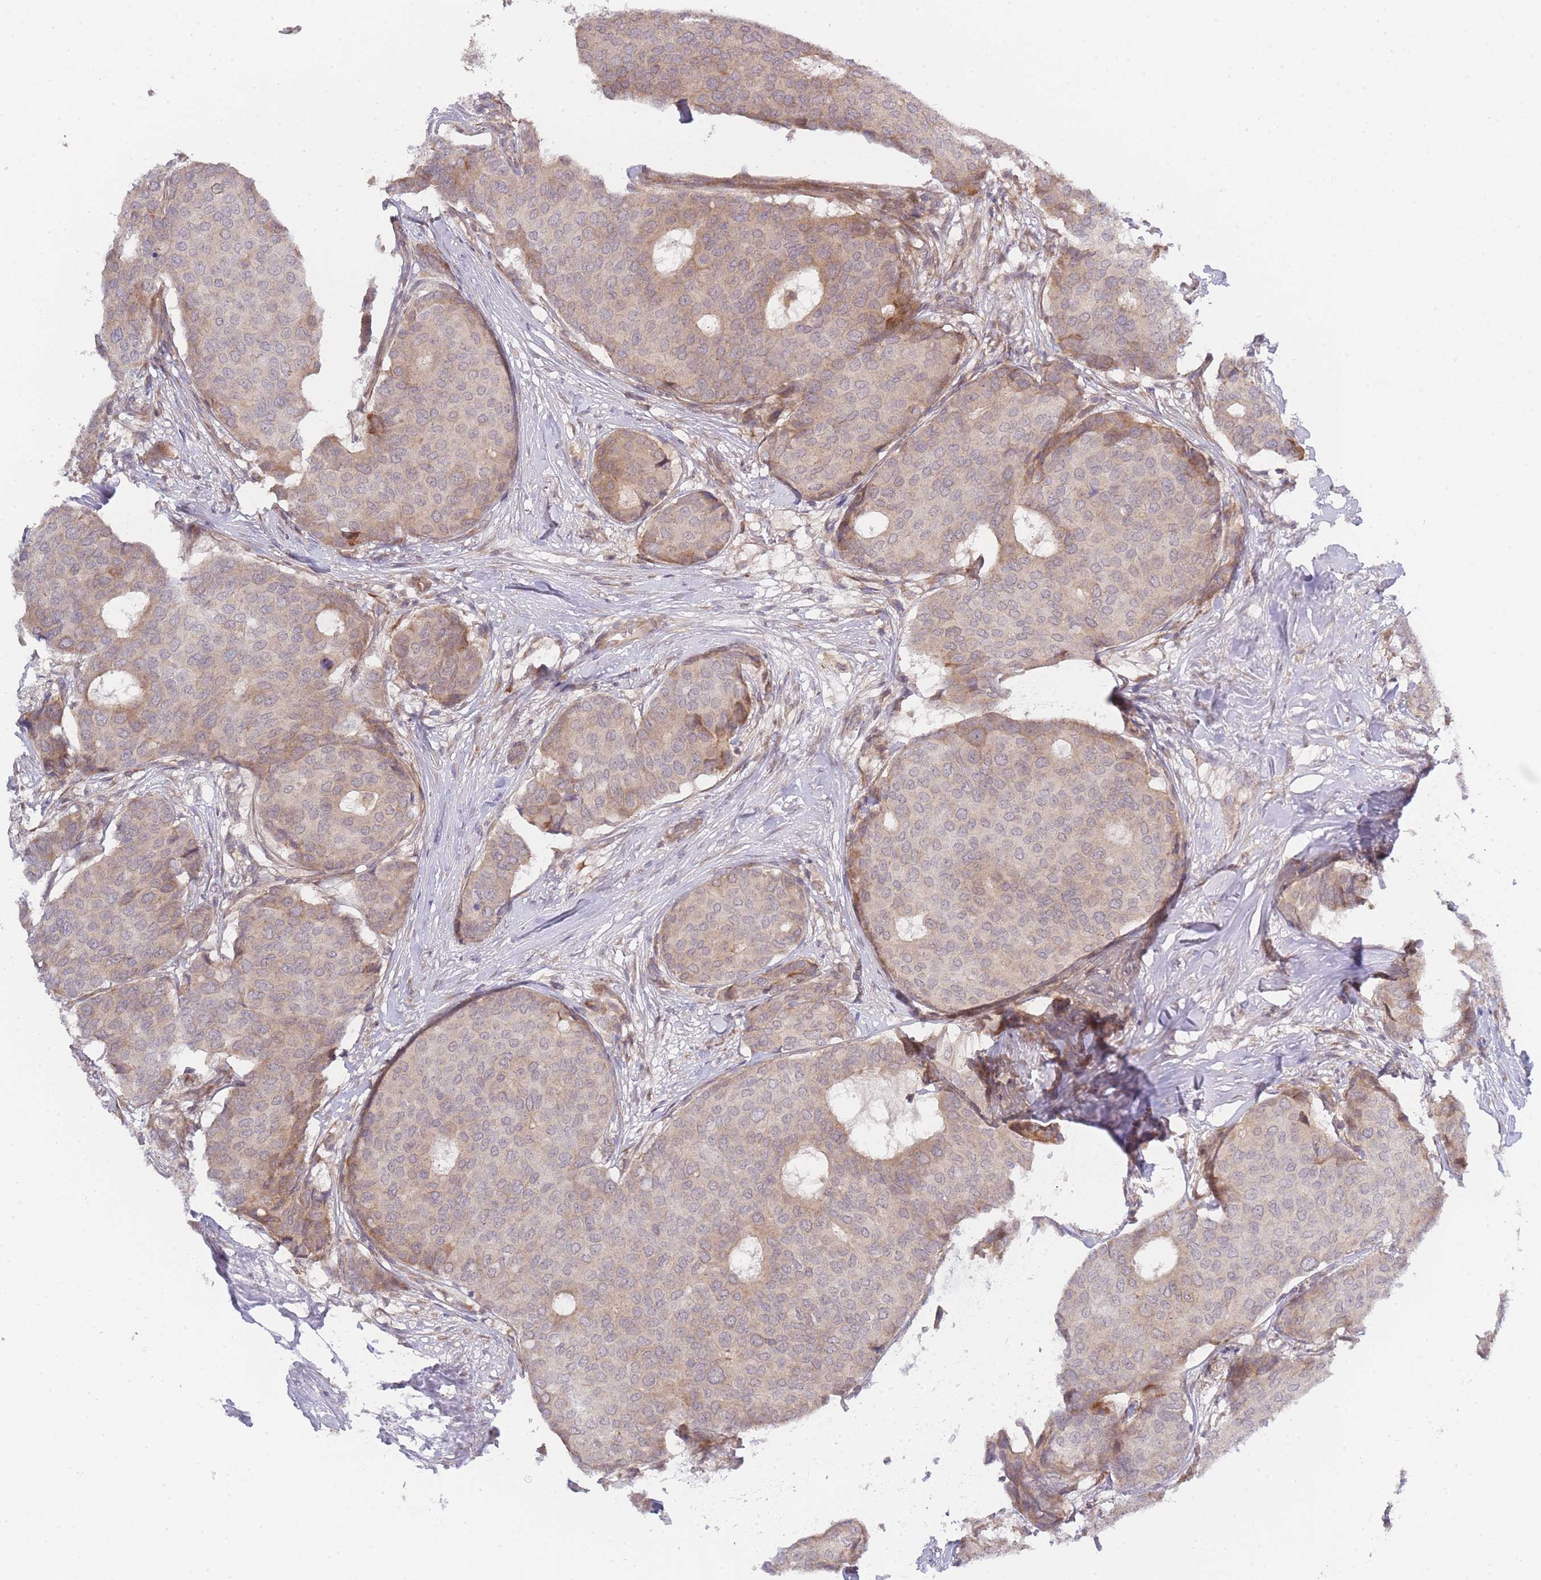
{"staining": {"intensity": "weak", "quantity": "25%-75%", "location": "cytoplasmic/membranous"}, "tissue": "breast cancer", "cell_type": "Tumor cells", "image_type": "cancer", "snomed": [{"axis": "morphology", "description": "Duct carcinoma"}, {"axis": "topography", "description": "Breast"}], "caption": "A brown stain labels weak cytoplasmic/membranous staining of a protein in breast intraductal carcinoma tumor cells.", "gene": "TRIM26", "patient": {"sex": "female", "age": 75}}